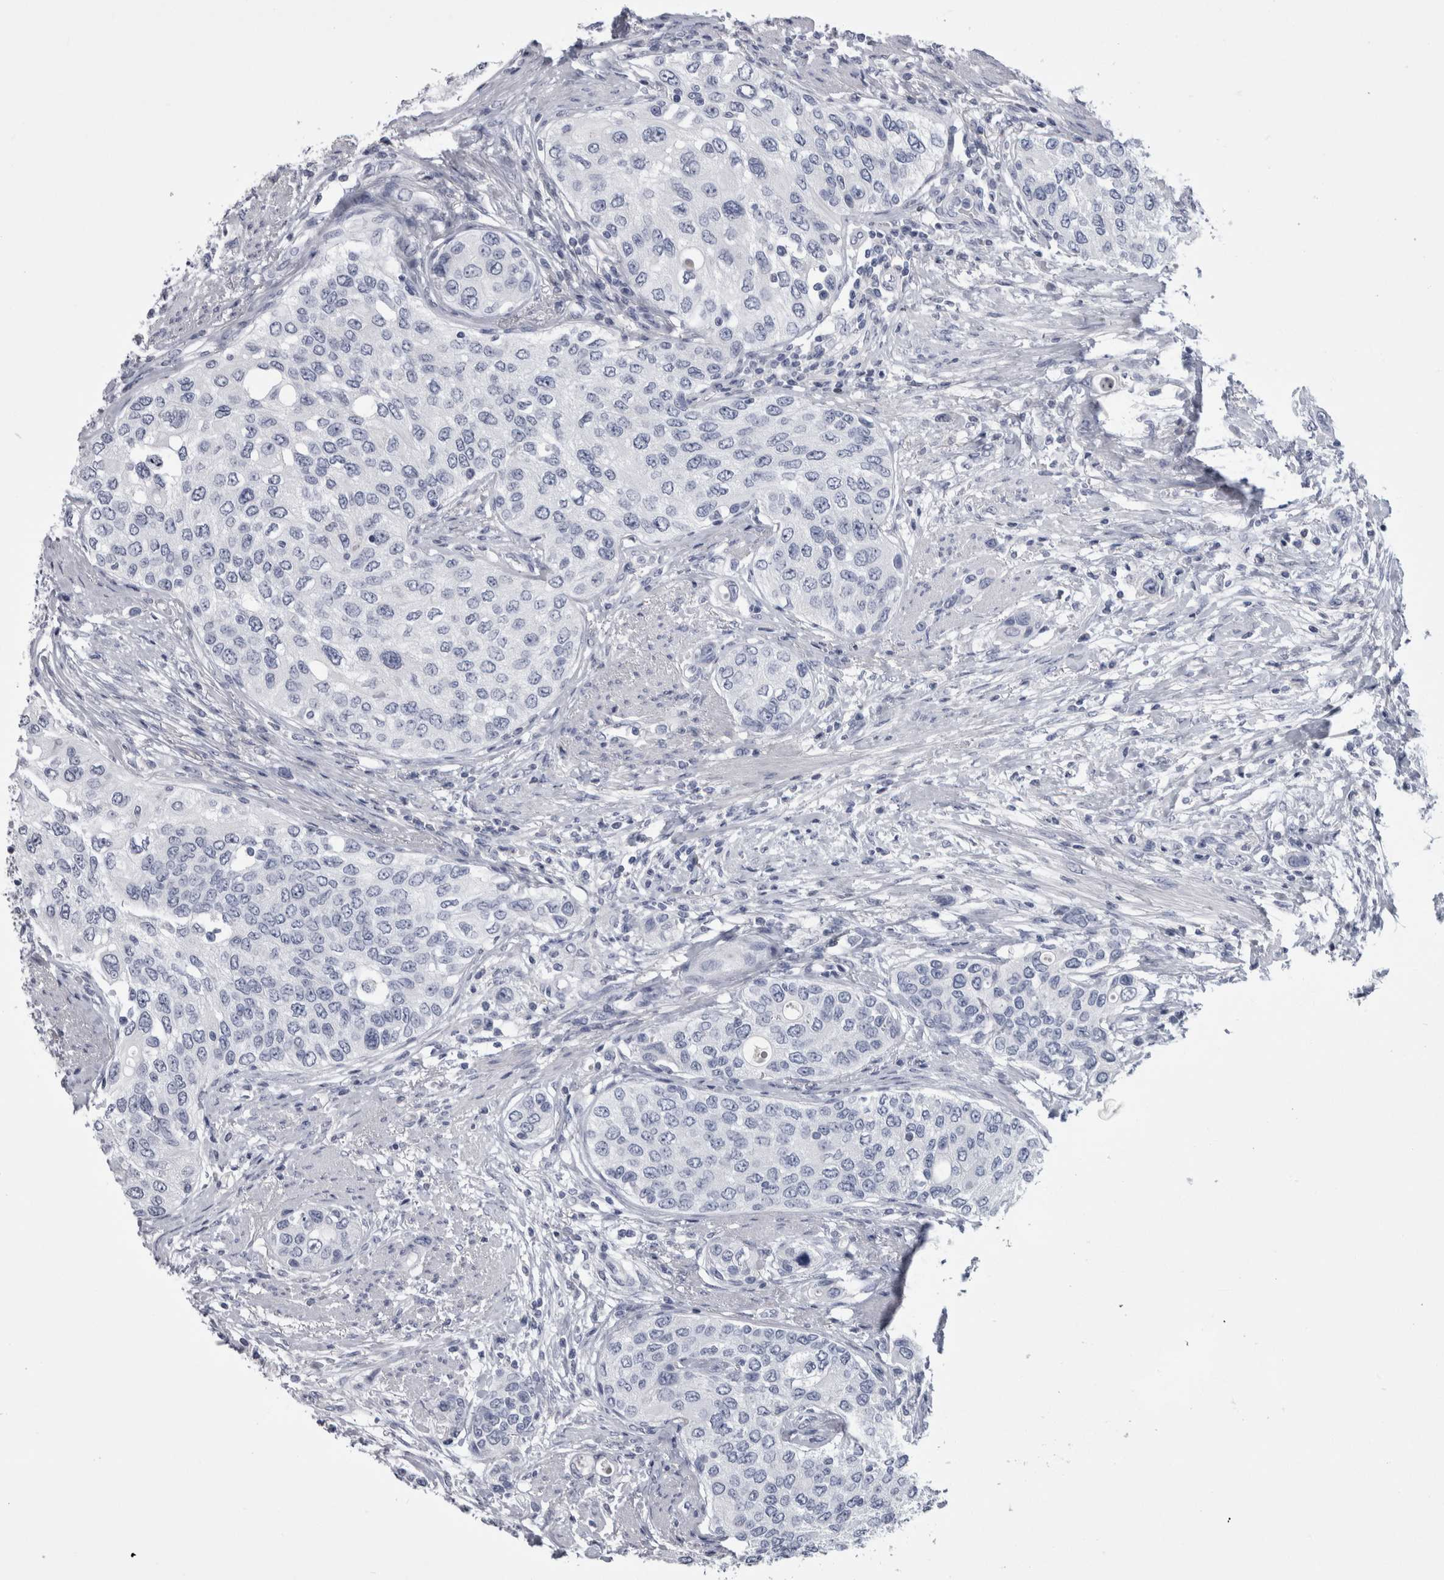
{"staining": {"intensity": "negative", "quantity": "none", "location": "none"}, "tissue": "urothelial cancer", "cell_type": "Tumor cells", "image_type": "cancer", "snomed": [{"axis": "morphology", "description": "Urothelial carcinoma, High grade"}, {"axis": "topography", "description": "Urinary bladder"}], "caption": "Immunohistochemistry (IHC) image of human urothelial carcinoma (high-grade) stained for a protein (brown), which displays no expression in tumor cells. (Brightfield microscopy of DAB IHC at high magnification).", "gene": "PAX5", "patient": {"sex": "female", "age": 56}}